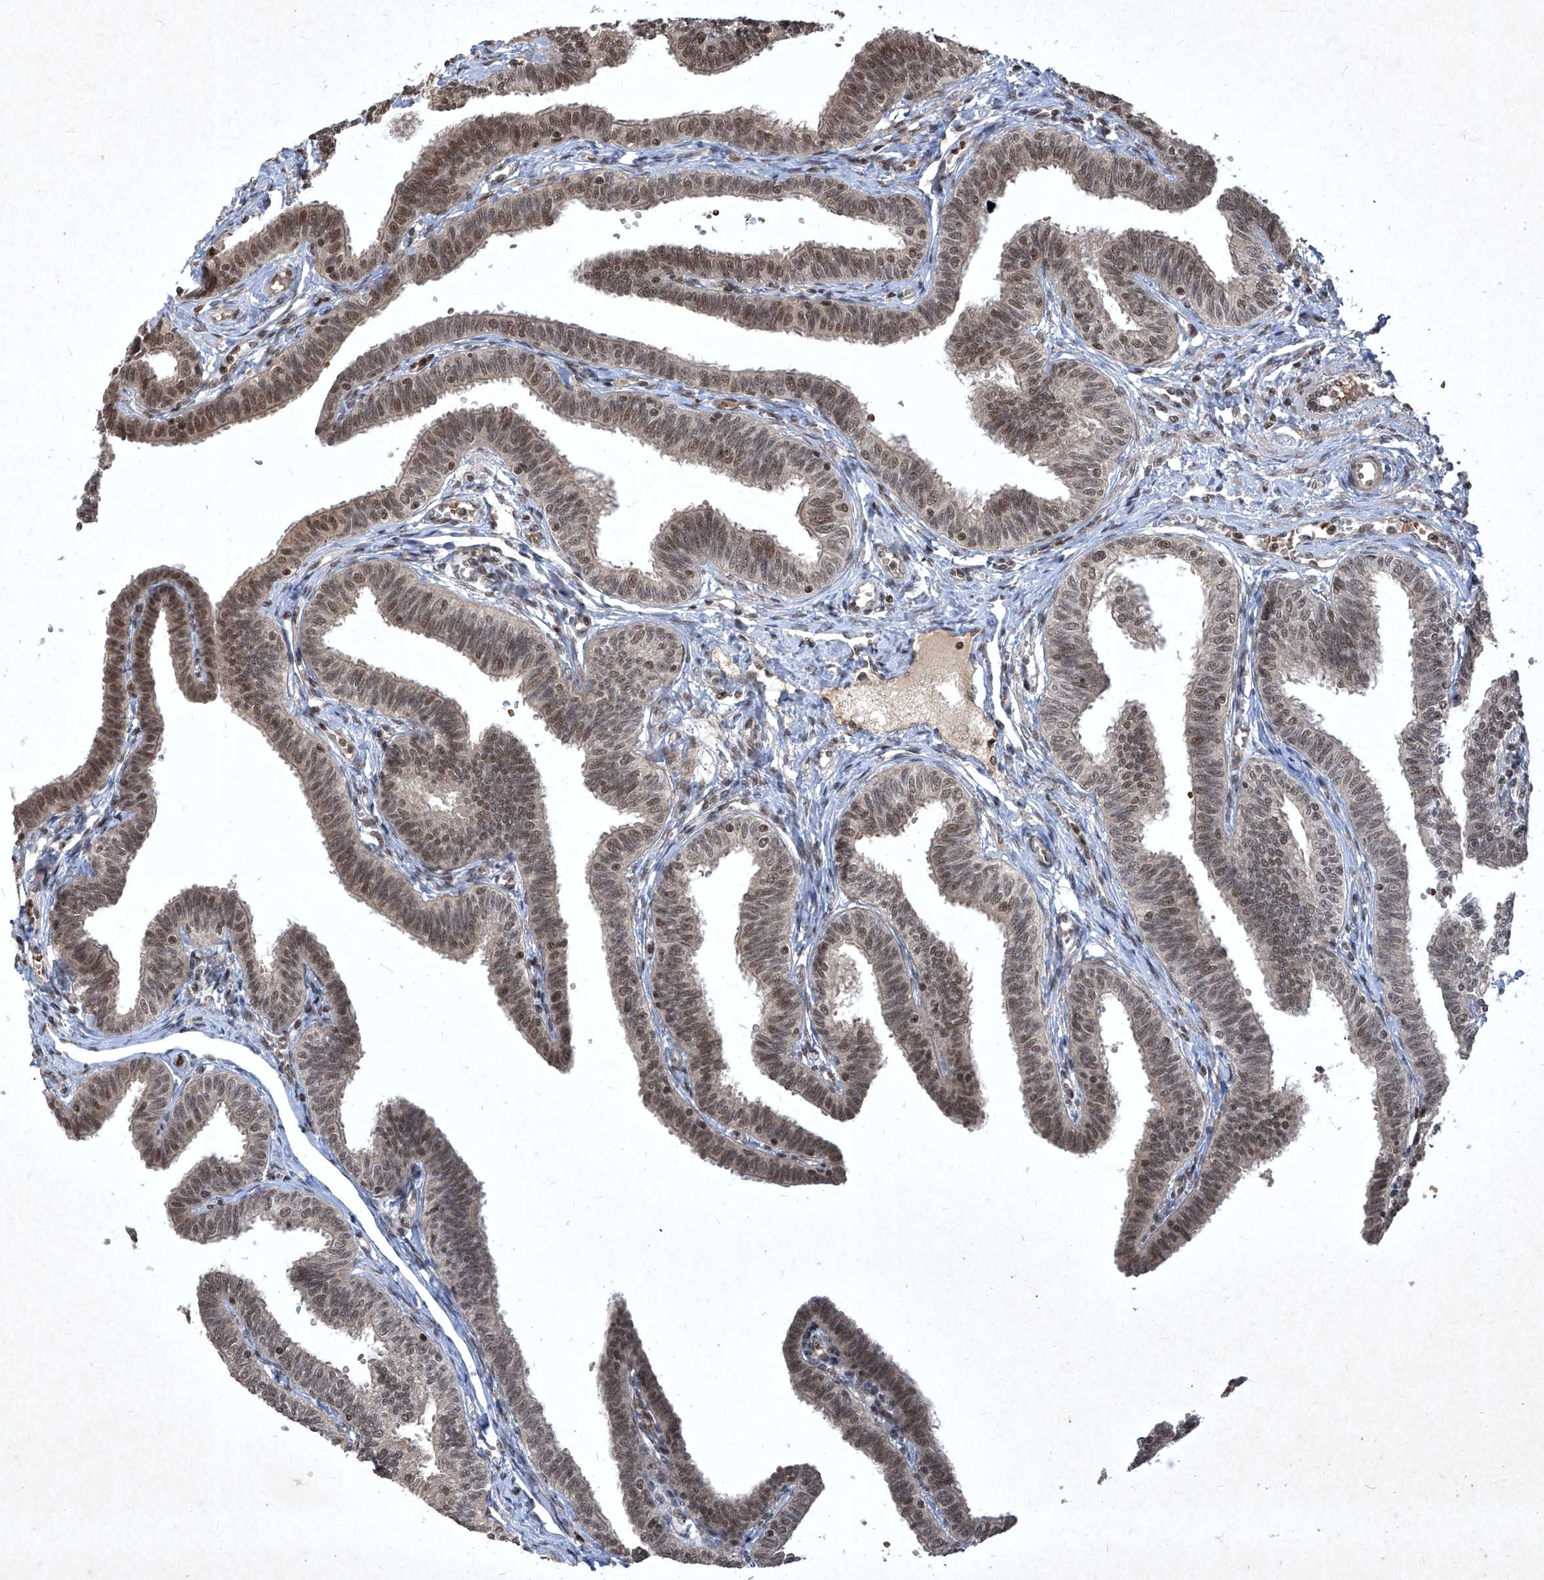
{"staining": {"intensity": "strong", "quantity": ">75%", "location": "nuclear"}, "tissue": "fallopian tube", "cell_type": "Glandular cells", "image_type": "normal", "snomed": [{"axis": "morphology", "description": "Normal tissue, NOS"}, {"axis": "topography", "description": "Fallopian tube"}, {"axis": "topography", "description": "Ovary"}], "caption": "Protein expression analysis of normal fallopian tube demonstrates strong nuclear positivity in about >75% of glandular cells. The protein is stained brown, and the nuclei are stained in blue (DAB IHC with brightfield microscopy, high magnification).", "gene": "IRF2", "patient": {"sex": "female", "age": 23}}